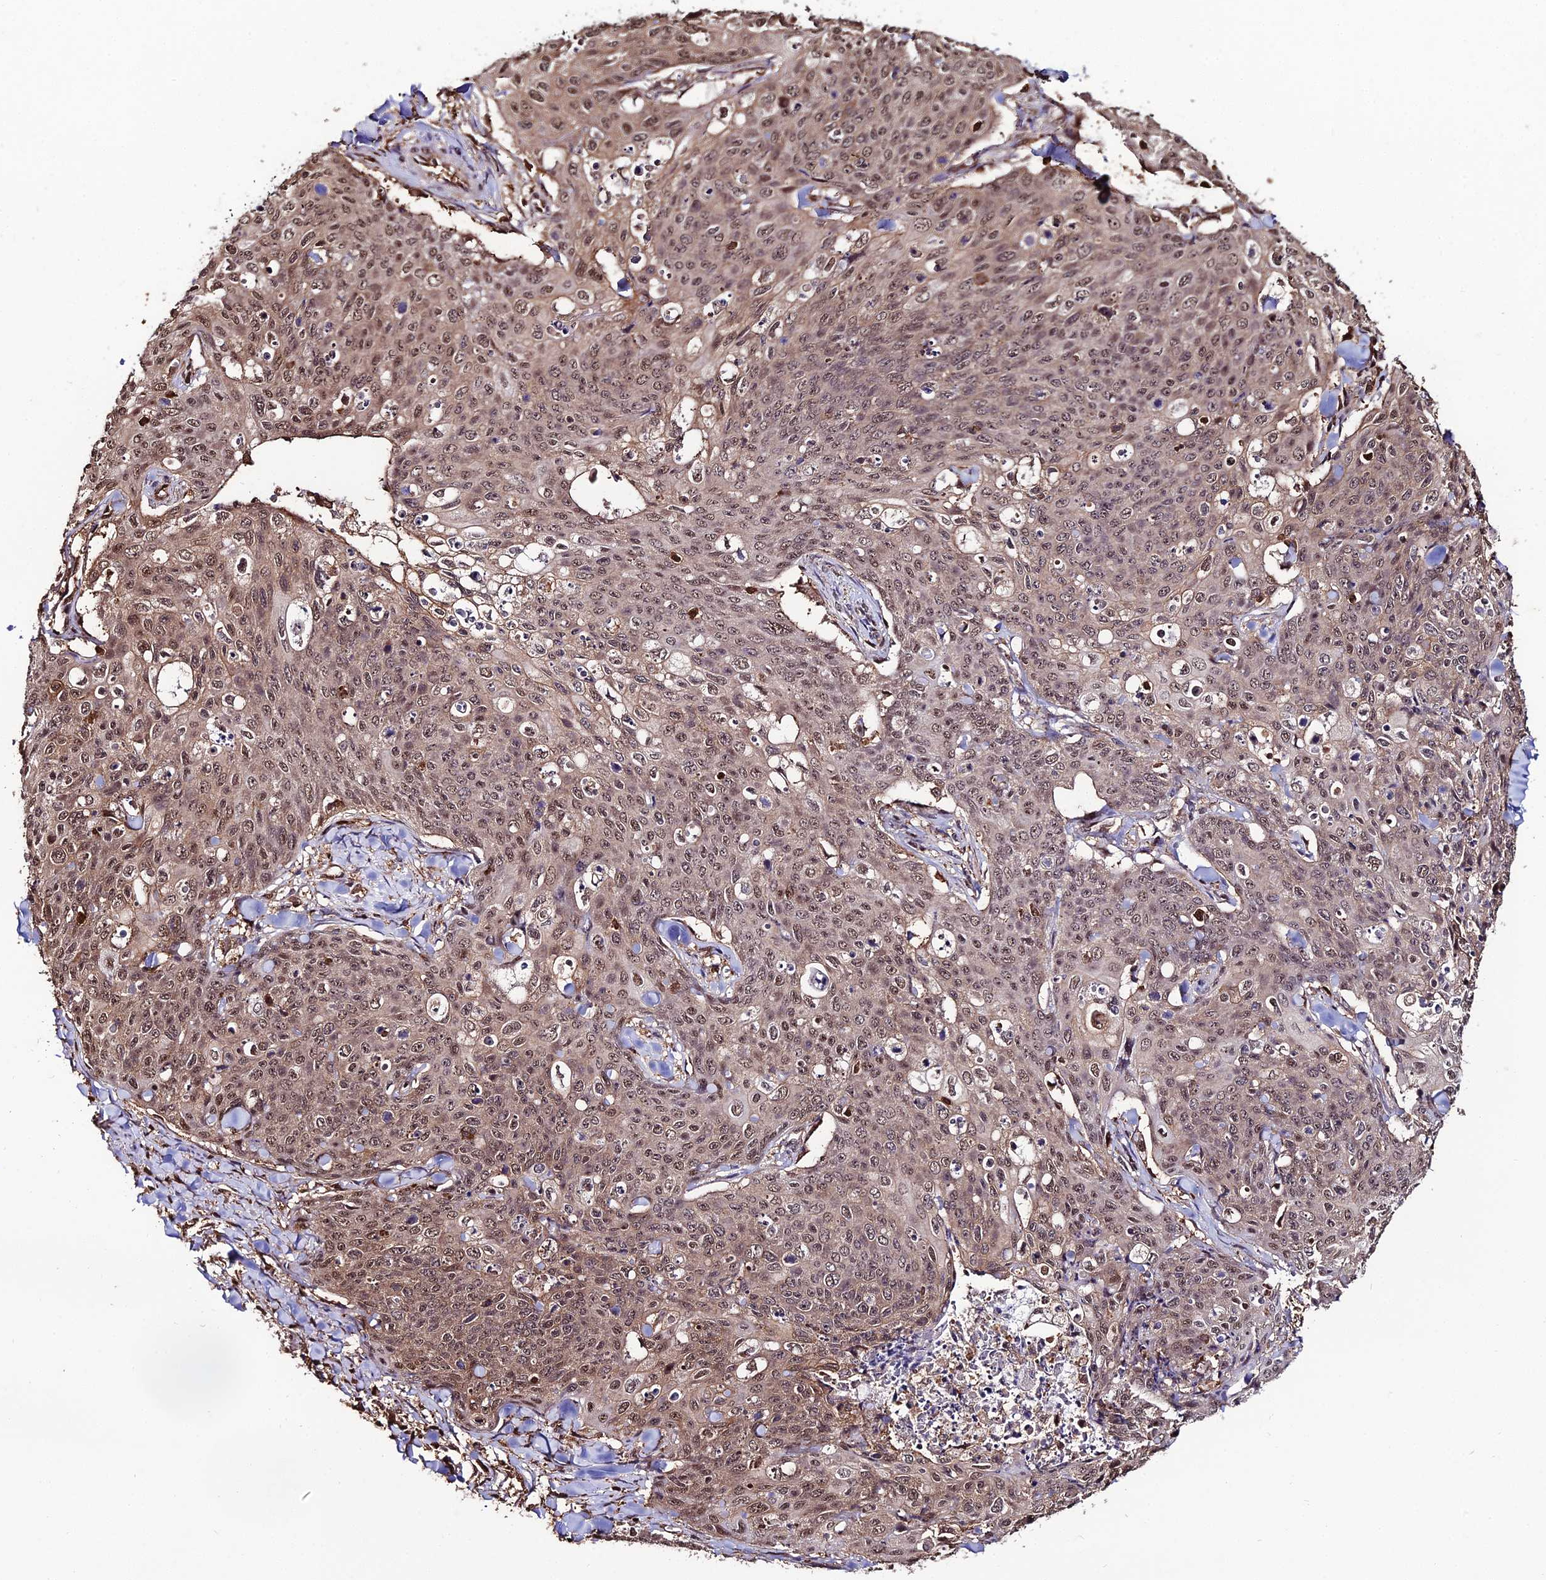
{"staining": {"intensity": "moderate", "quantity": ">75%", "location": "nuclear"}, "tissue": "skin cancer", "cell_type": "Tumor cells", "image_type": "cancer", "snomed": [{"axis": "morphology", "description": "Squamous cell carcinoma, NOS"}, {"axis": "topography", "description": "Skin"}, {"axis": "topography", "description": "Vulva"}], "caption": "This photomicrograph exhibits IHC staining of skin squamous cell carcinoma, with medium moderate nuclear positivity in about >75% of tumor cells.", "gene": "PPP4C", "patient": {"sex": "female", "age": 85}}